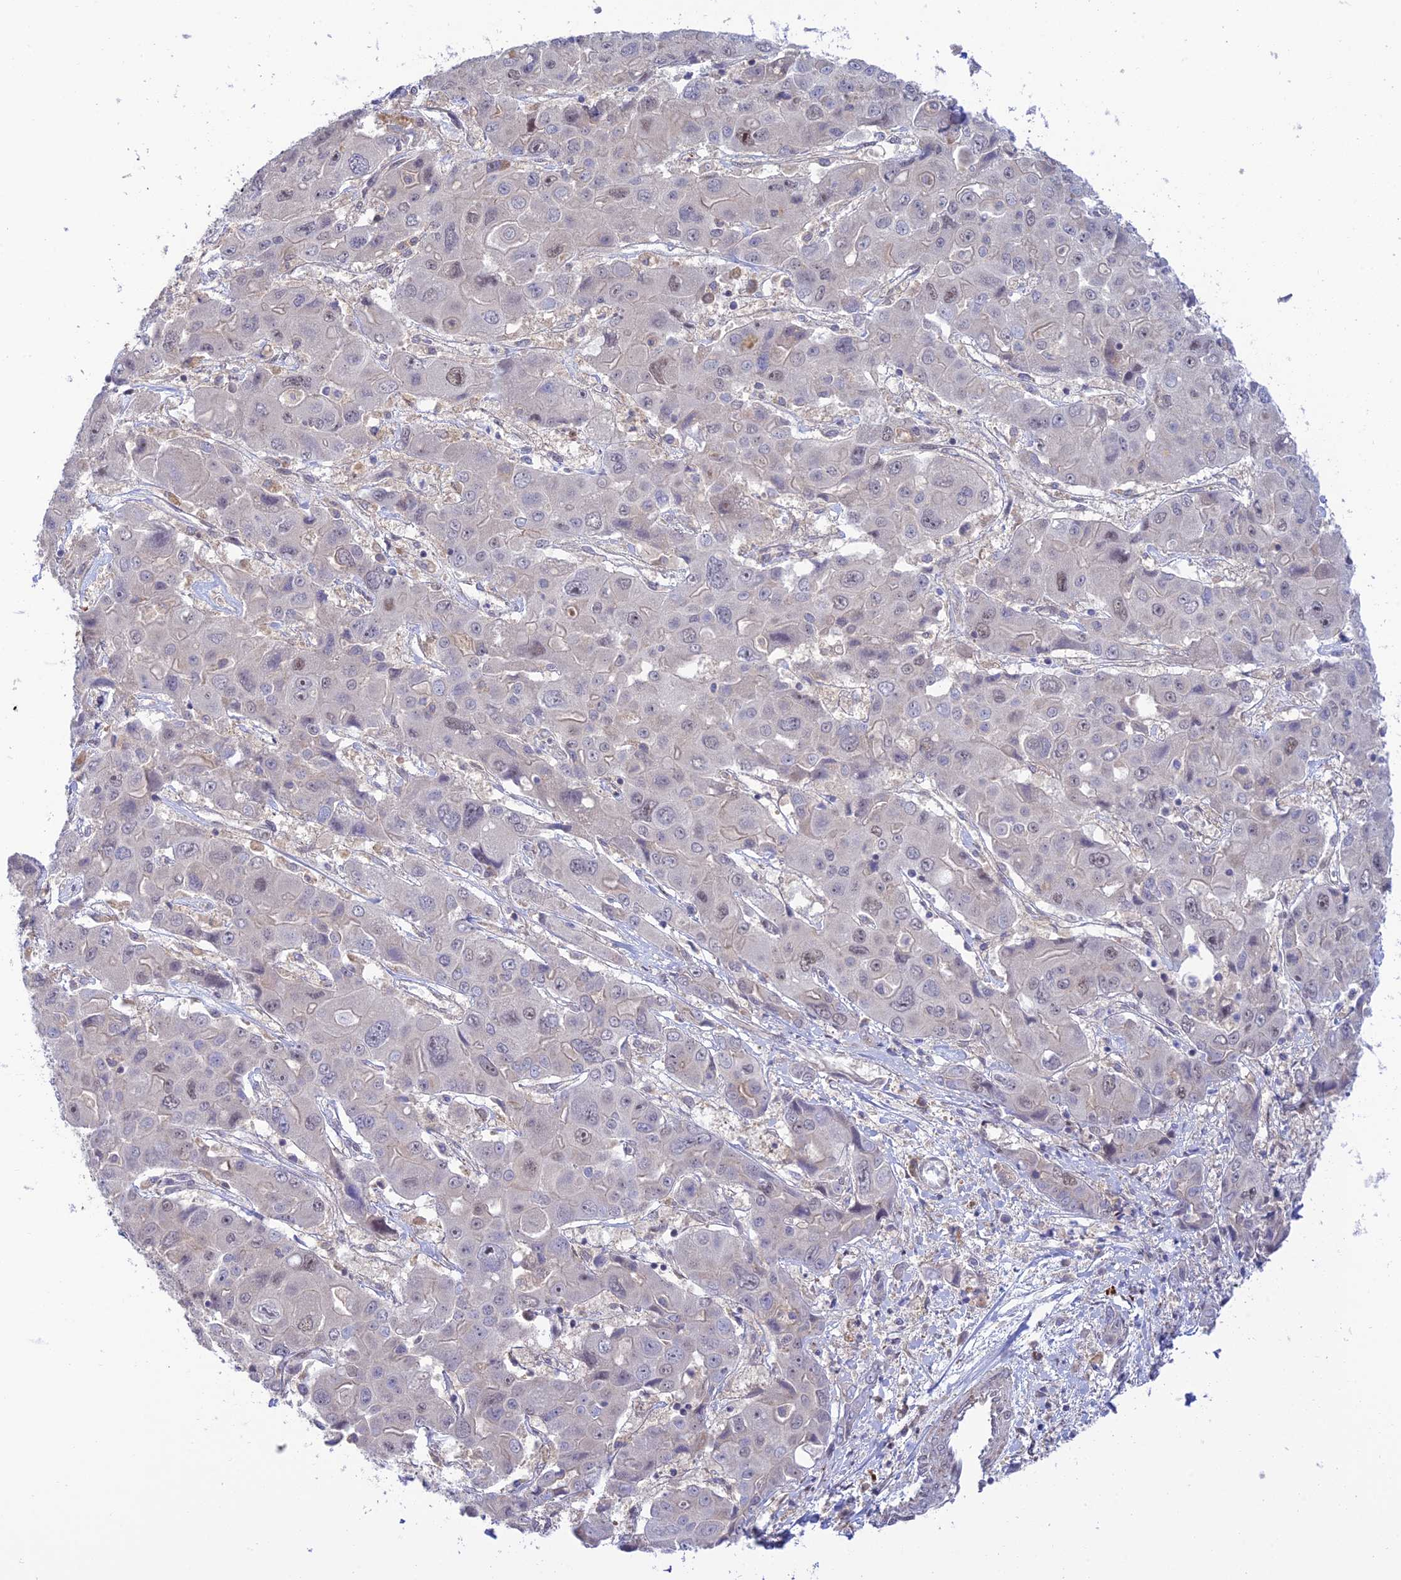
{"staining": {"intensity": "negative", "quantity": "none", "location": "none"}, "tissue": "liver cancer", "cell_type": "Tumor cells", "image_type": "cancer", "snomed": [{"axis": "morphology", "description": "Cholangiocarcinoma"}, {"axis": "topography", "description": "Liver"}], "caption": "Histopathology image shows no protein positivity in tumor cells of liver cholangiocarcinoma tissue. The staining is performed using DAB brown chromogen with nuclei counter-stained in using hematoxylin.", "gene": "ZNF584", "patient": {"sex": "male", "age": 67}}